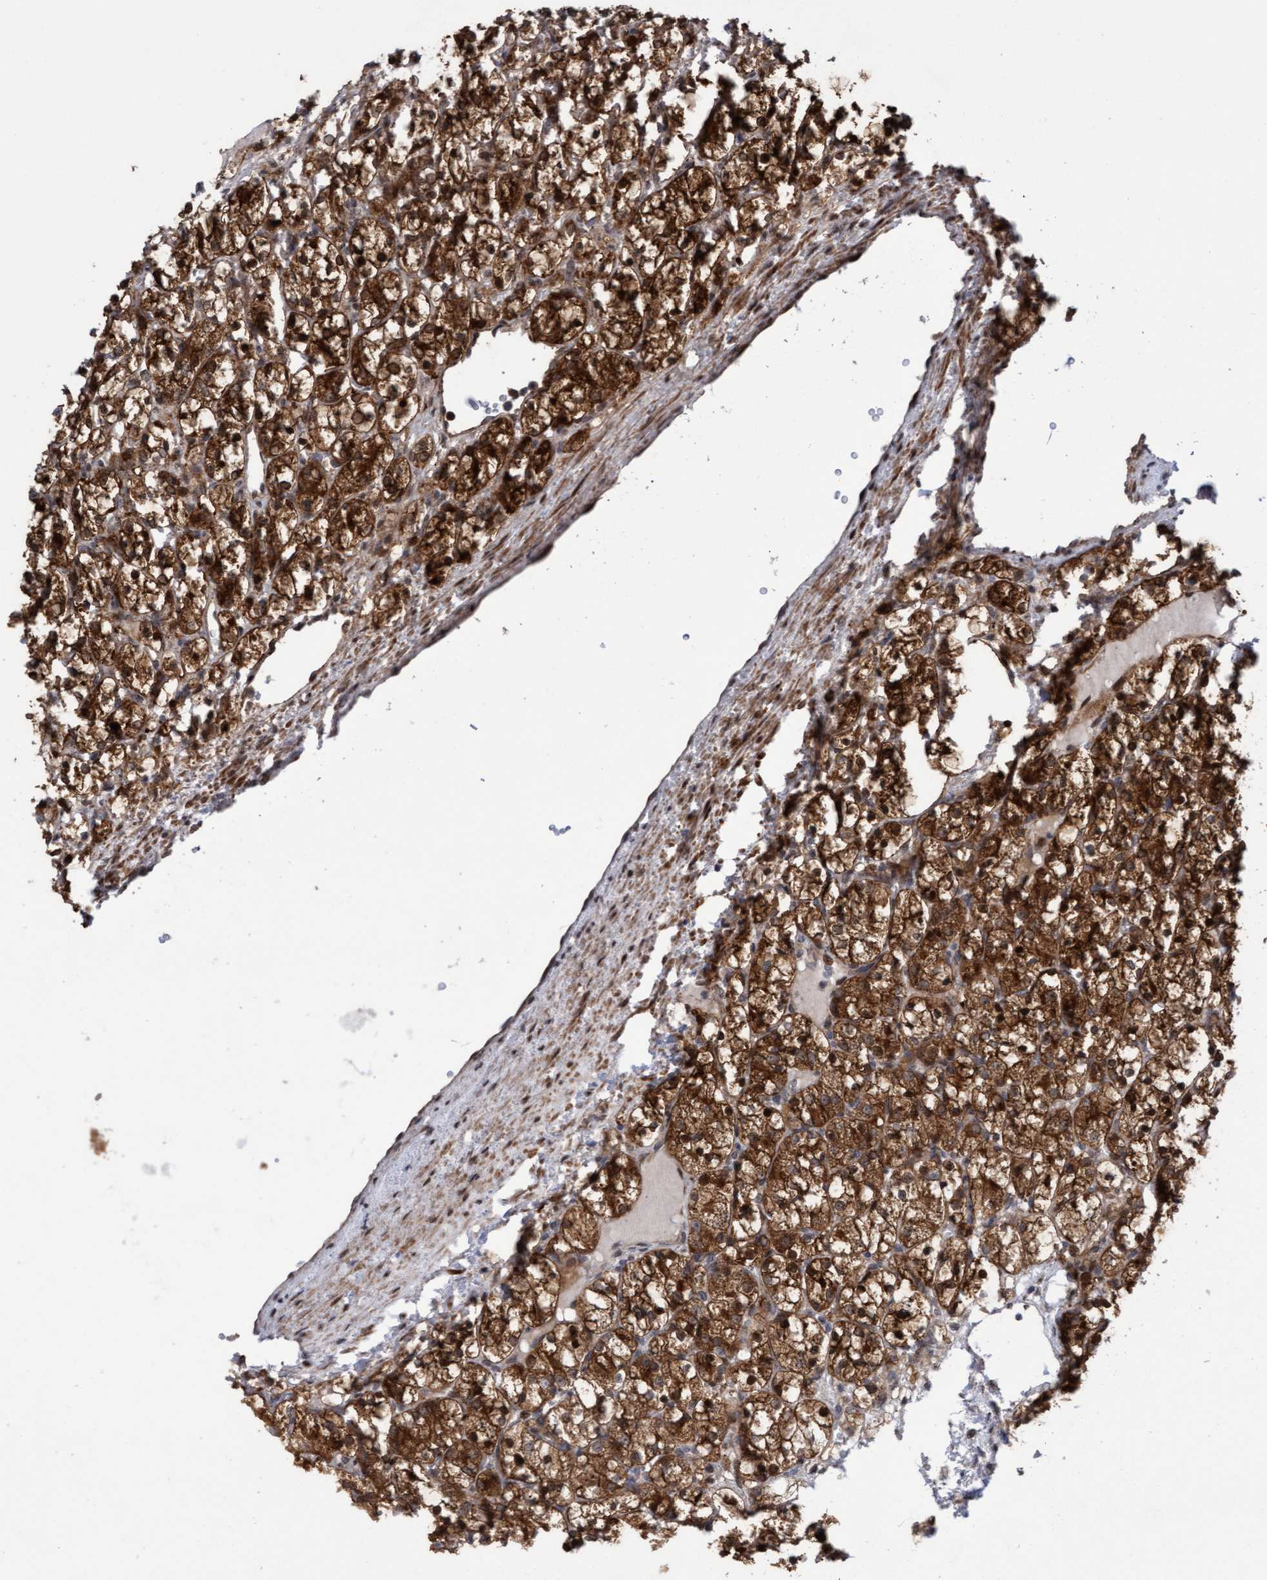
{"staining": {"intensity": "strong", "quantity": ">75%", "location": "cytoplasmic/membranous,nuclear"}, "tissue": "renal cancer", "cell_type": "Tumor cells", "image_type": "cancer", "snomed": [{"axis": "morphology", "description": "Adenocarcinoma, NOS"}, {"axis": "topography", "description": "Kidney"}], "caption": "A histopathology image of renal cancer (adenocarcinoma) stained for a protein exhibits strong cytoplasmic/membranous and nuclear brown staining in tumor cells.", "gene": "ITFG1", "patient": {"sex": "female", "age": 69}}